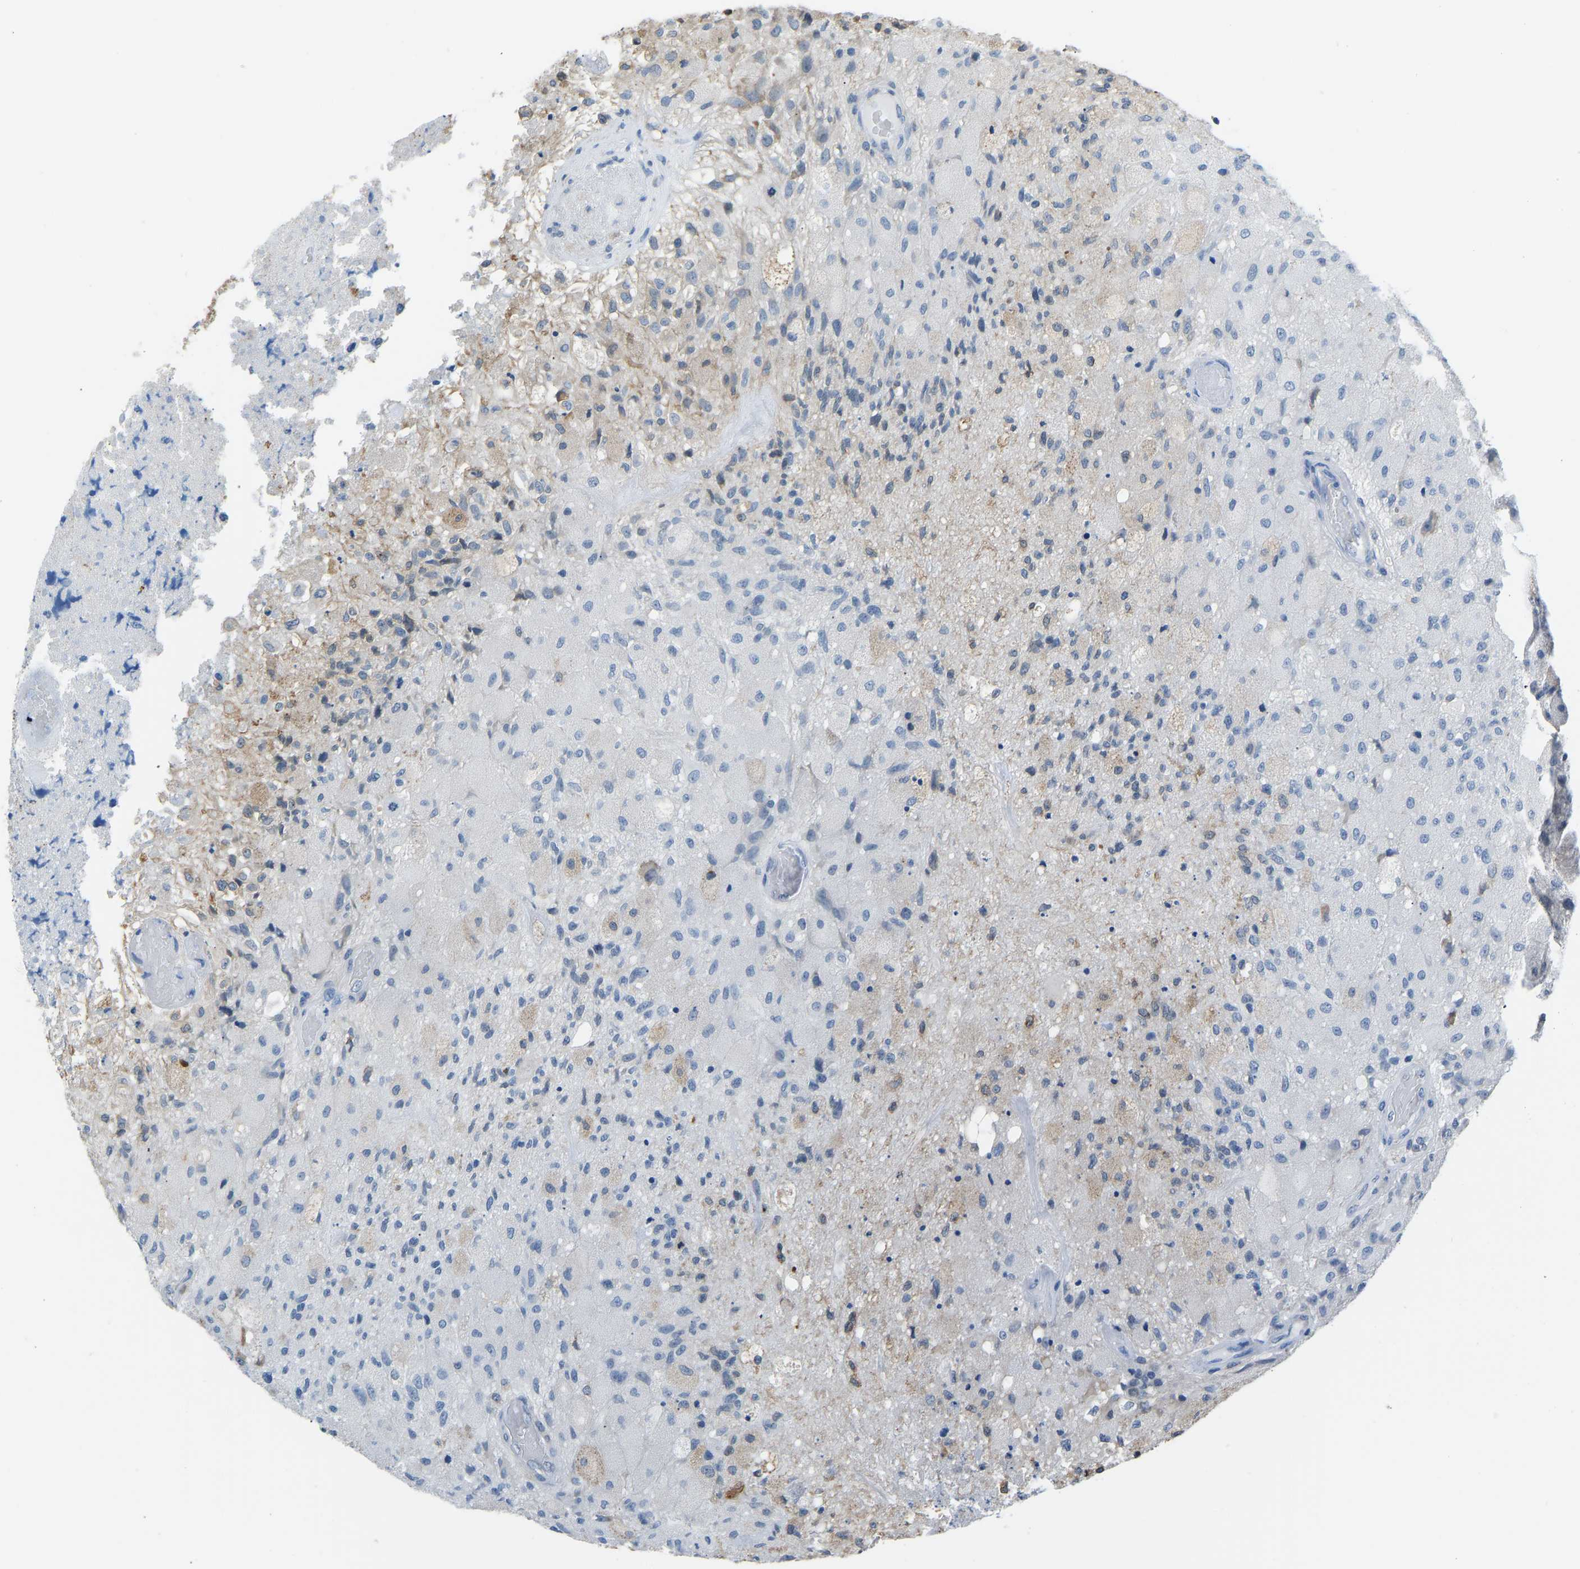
{"staining": {"intensity": "weak", "quantity": "<25%", "location": "cytoplasmic/membranous"}, "tissue": "glioma", "cell_type": "Tumor cells", "image_type": "cancer", "snomed": [{"axis": "morphology", "description": "Normal tissue, NOS"}, {"axis": "morphology", "description": "Glioma, malignant, High grade"}, {"axis": "topography", "description": "Cerebral cortex"}], "caption": "This image is of malignant high-grade glioma stained with immunohistochemistry to label a protein in brown with the nuclei are counter-stained blue. There is no staining in tumor cells. (DAB immunohistochemistry with hematoxylin counter stain).", "gene": "VRK1", "patient": {"sex": "male", "age": 77}}